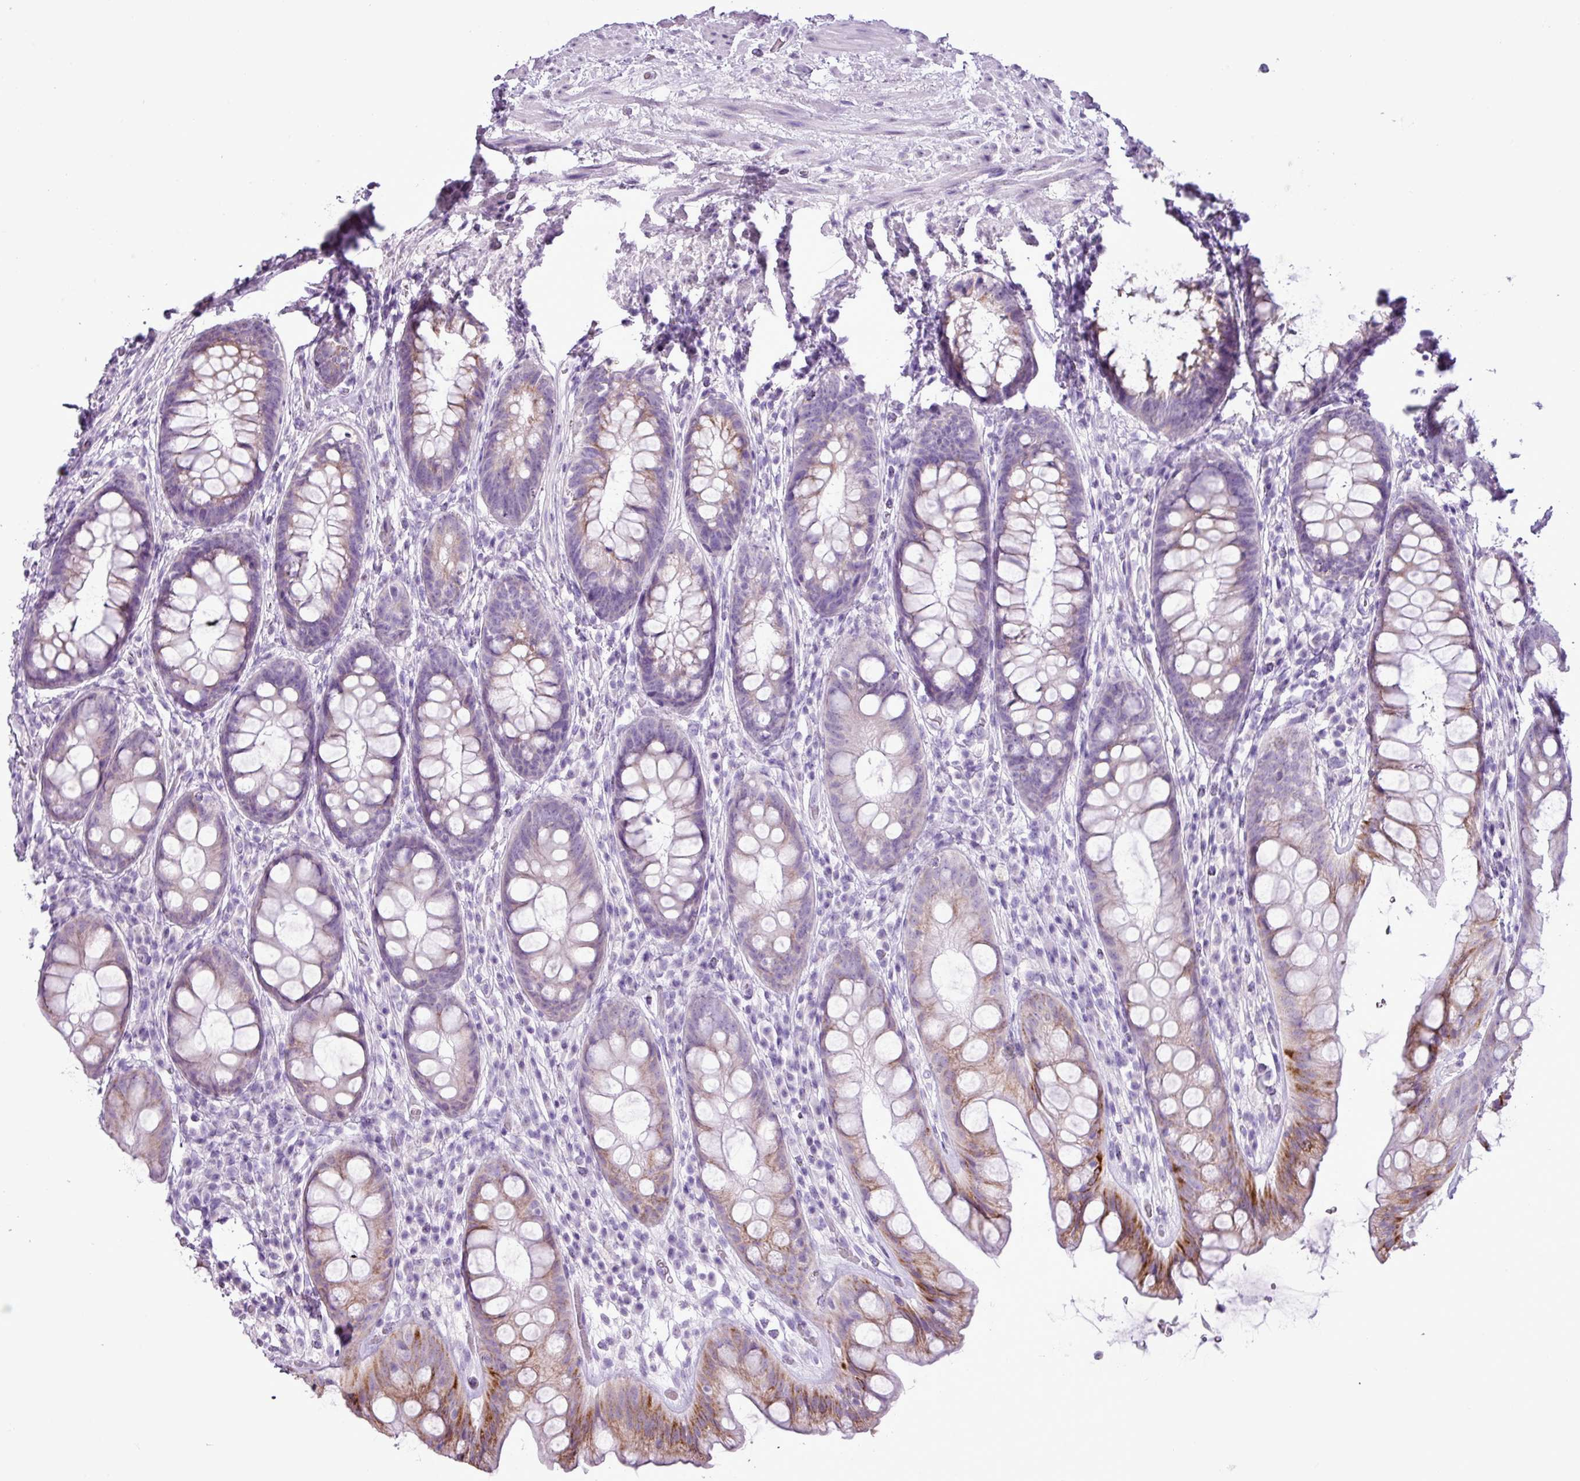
{"staining": {"intensity": "strong", "quantity": "<25%", "location": "cytoplasmic/membranous"}, "tissue": "rectum", "cell_type": "Glandular cells", "image_type": "normal", "snomed": [{"axis": "morphology", "description": "Normal tissue, NOS"}, {"axis": "topography", "description": "Rectum"}], "caption": "This is an image of IHC staining of benign rectum, which shows strong staining in the cytoplasmic/membranous of glandular cells.", "gene": "ALDH3A1", "patient": {"sex": "male", "age": 74}}